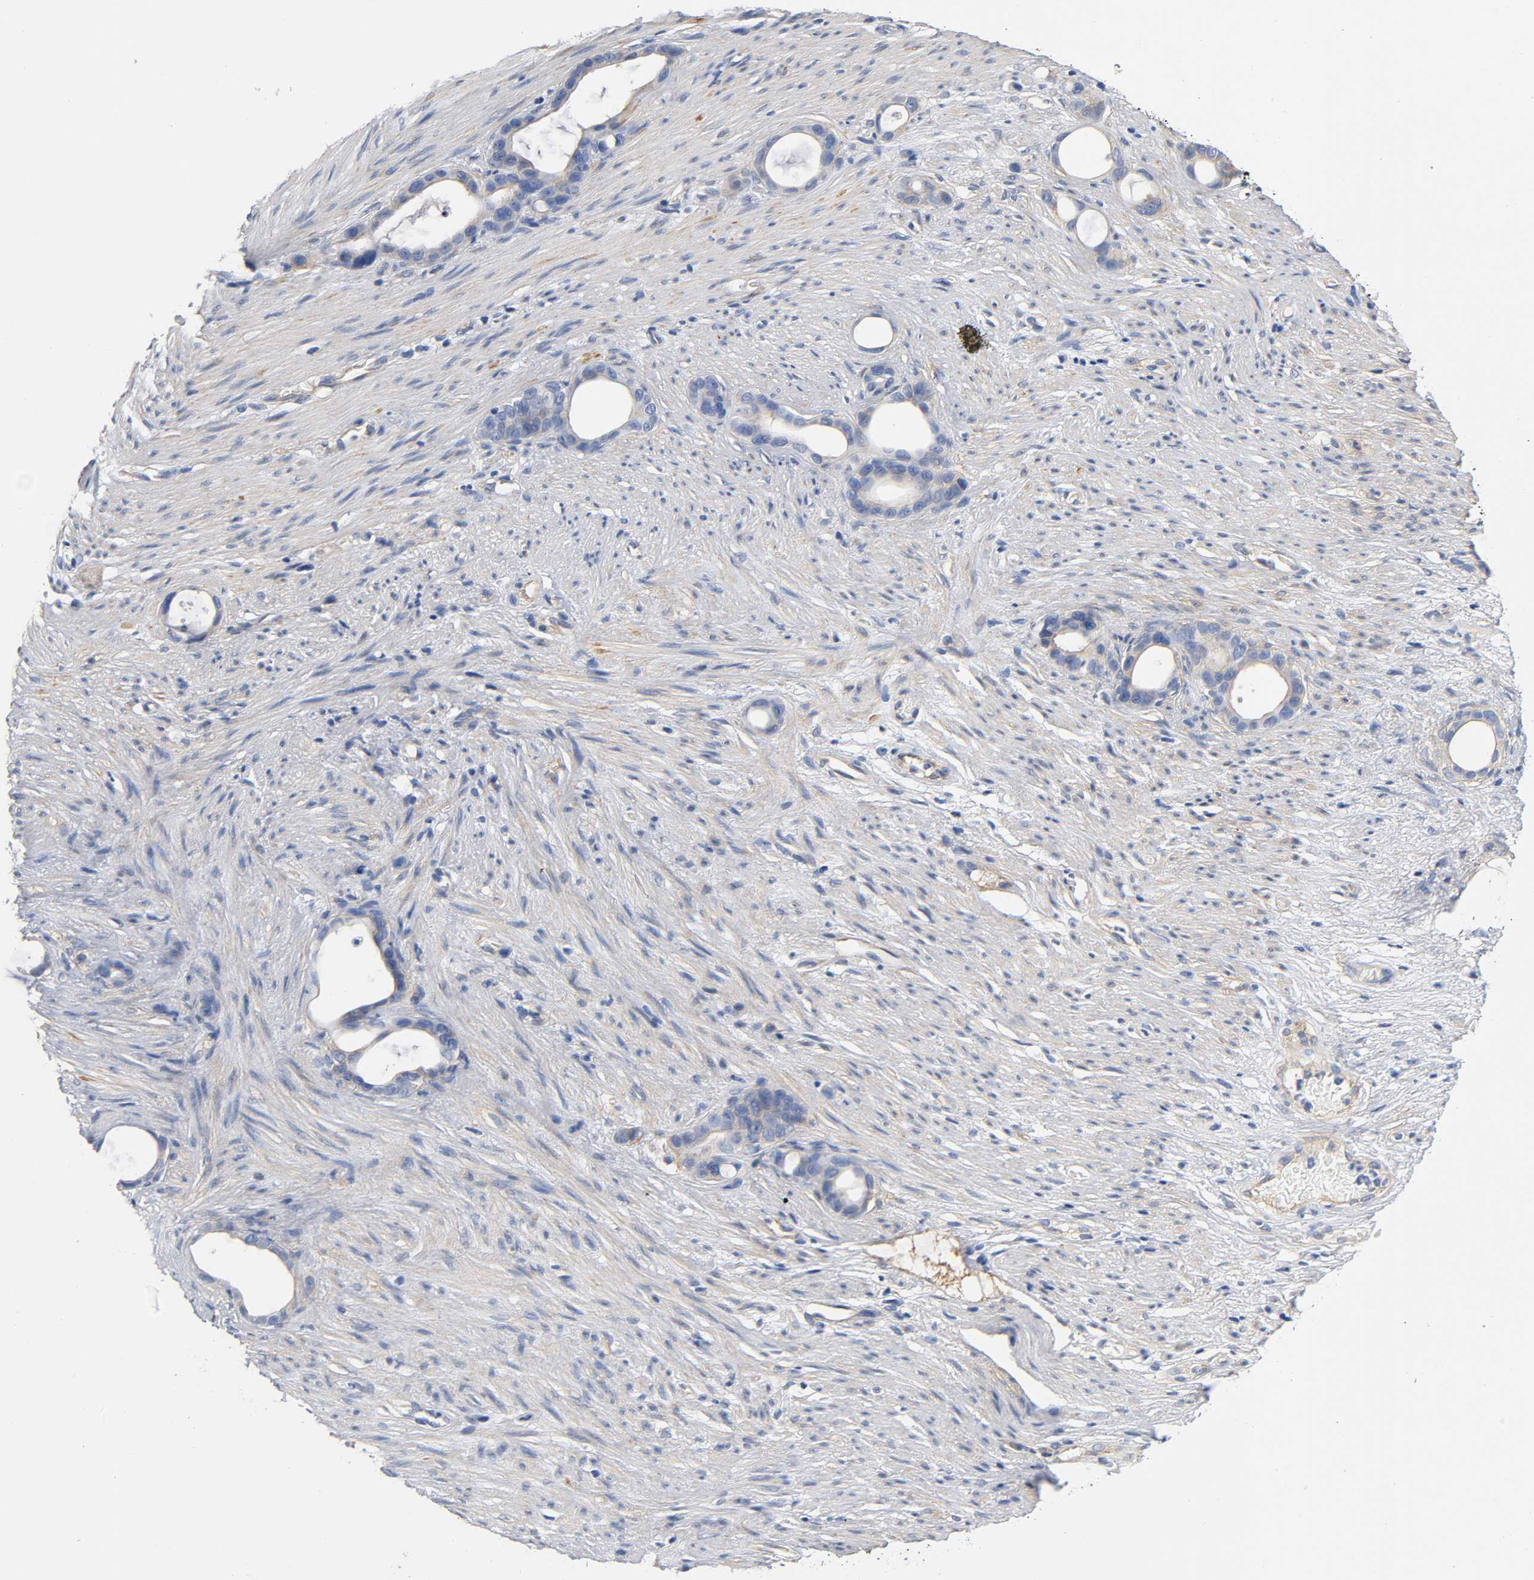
{"staining": {"intensity": "weak", "quantity": "25%-75%", "location": "cytoplasmic/membranous"}, "tissue": "stomach cancer", "cell_type": "Tumor cells", "image_type": "cancer", "snomed": [{"axis": "morphology", "description": "Adenocarcinoma, NOS"}, {"axis": "topography", "description": "Stomach"}], "caption": "Weak cytoplasmic/membranous staining for a protein is appreciated in approximately 25%-75% of tumor cells of stomach cancer (adenocarcinoma) using IHC.", "gene": "TNC", "patient": {"sex": "female", "age": 75}}